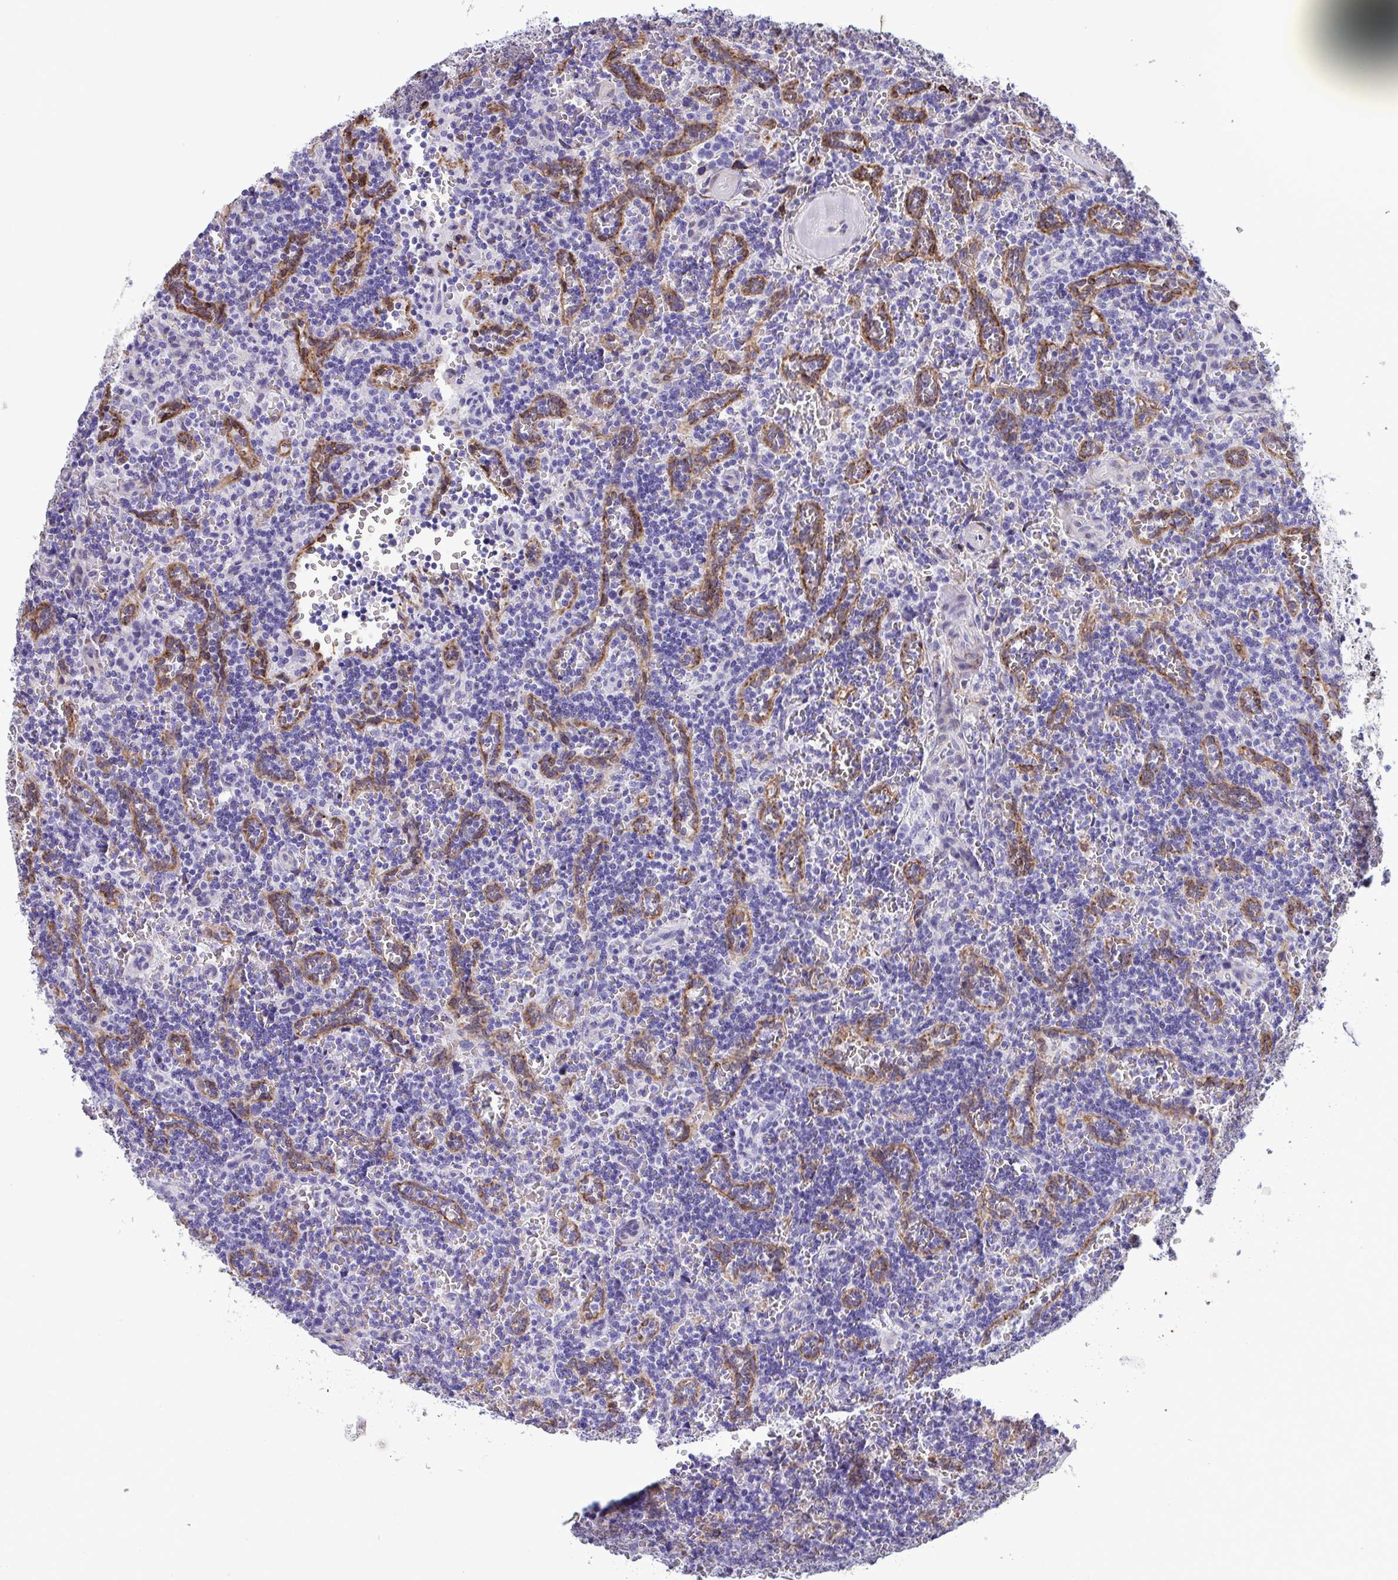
{"staining": {"intensity": "negative", "quantity": "none", "location": "none"}, "tissue": "lymphoma", "cell_type": "Tumor cells", "image_type": "cancer", "snomed": [{"axis": "morphology", "description": "Malignant lymphoma, non-Hodgkin's type, Low grade"}, {"axis": "topography", "description": "Spleen"}], "caption": "The IHC photomicrograph has no significant positivity in tumor cells of lymphoma tissue.", "gene": "ASPH", "patient": {"sex": "male", "age": 73}}